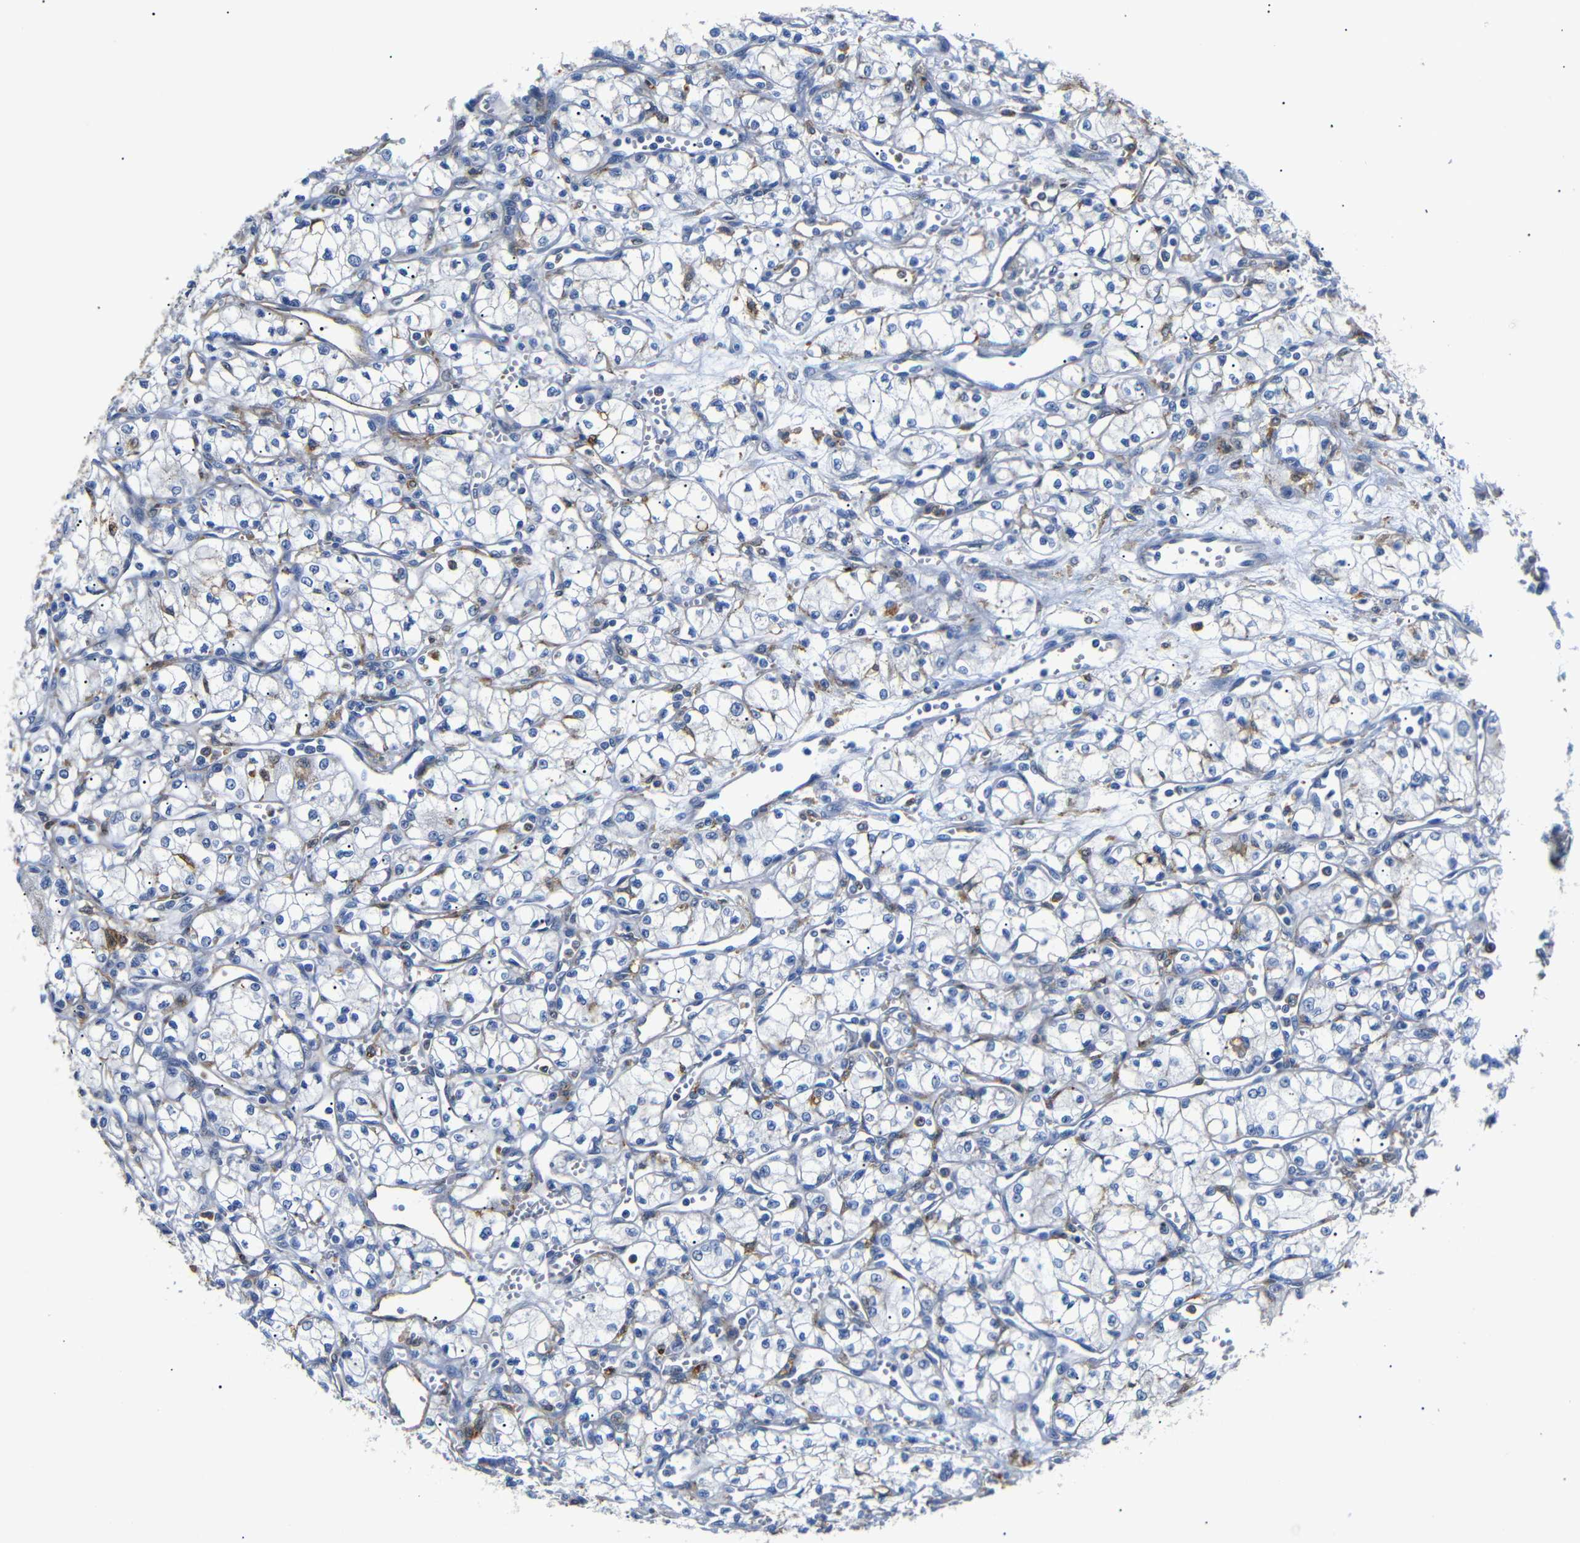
{"staining": {"intensity": "moderate", "quantity": "<25%", "location": "cytoplasmic/membranous"}, "tissue": "renal cancer", "cell_type": "Tumor cells", "image_type": "cancer", "snomed": [{"axis": "morphology", "description": "Normal tissue, NOS"}, {"axis": "morphology", "description": "Adenocarcinoma, NOS"}, {"axis": "topography", "description": "Kidney"}], "caption": "Brown immunohistochemical staining in adenocarcinoma (renal) displays moderate cytoplasmic/membranous expression in approximately <25% of tumor cells.", "gene": "SDCBP", "patient": {"sex": "male", "age": 59}}